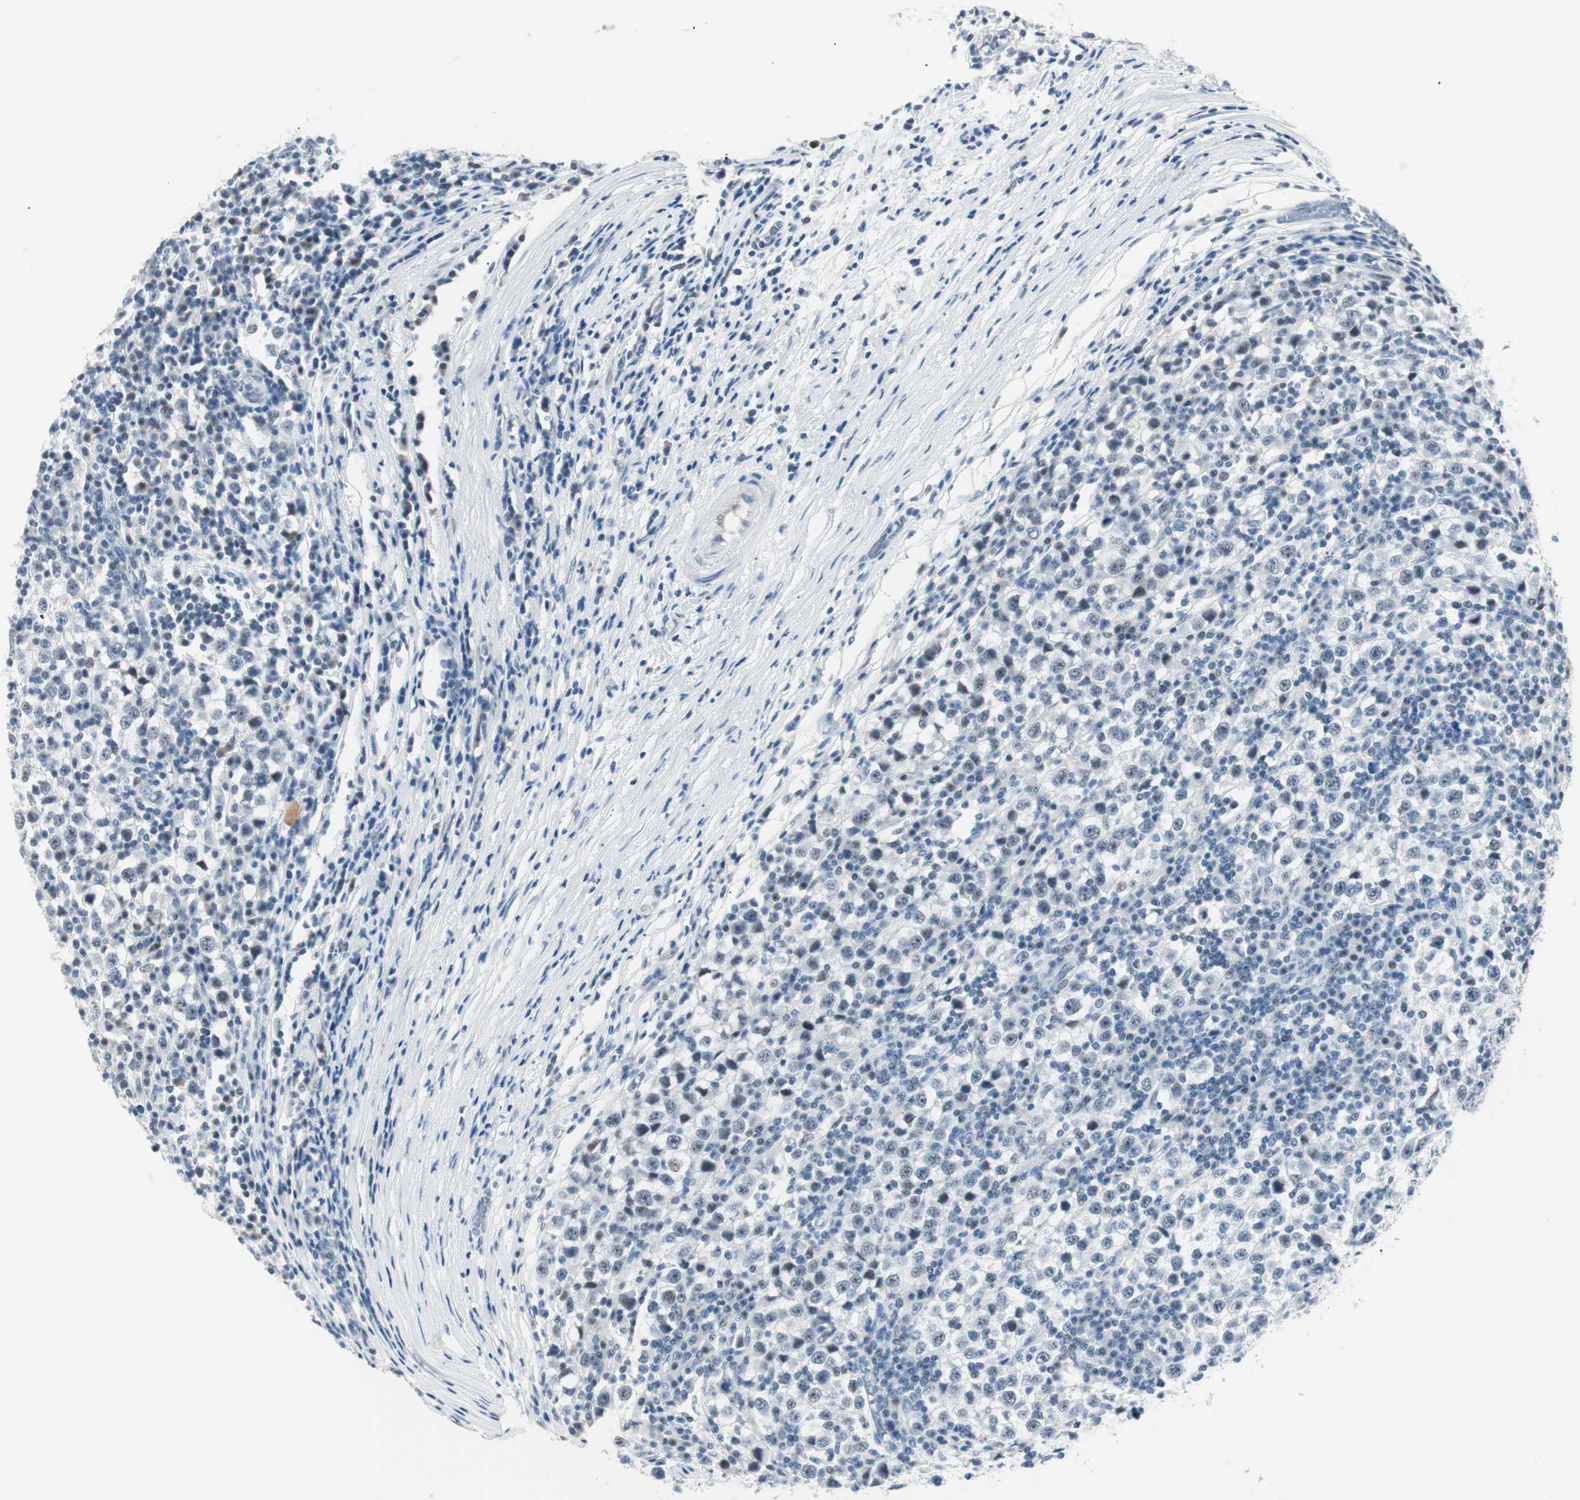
{"staining": {"intensity": "negative", "quantity": "none", "location": "none"}, "tissue": "testis cancer", "cell_type": "Tumor cells", "image_type": "cancer", "snomed": [{"axis": "morphology", "description": "Seminoma, NOS"}, {"axis": "topography", "description": "Testis"}], "caption": "Tumor cells show no significant protein expression in seminoma (testis). (Immunohistochemistry (ihc), brightfield microscopy, high magnification).", "gene": "HOXB13", "patient": {"sex": "male", "age": 65}}